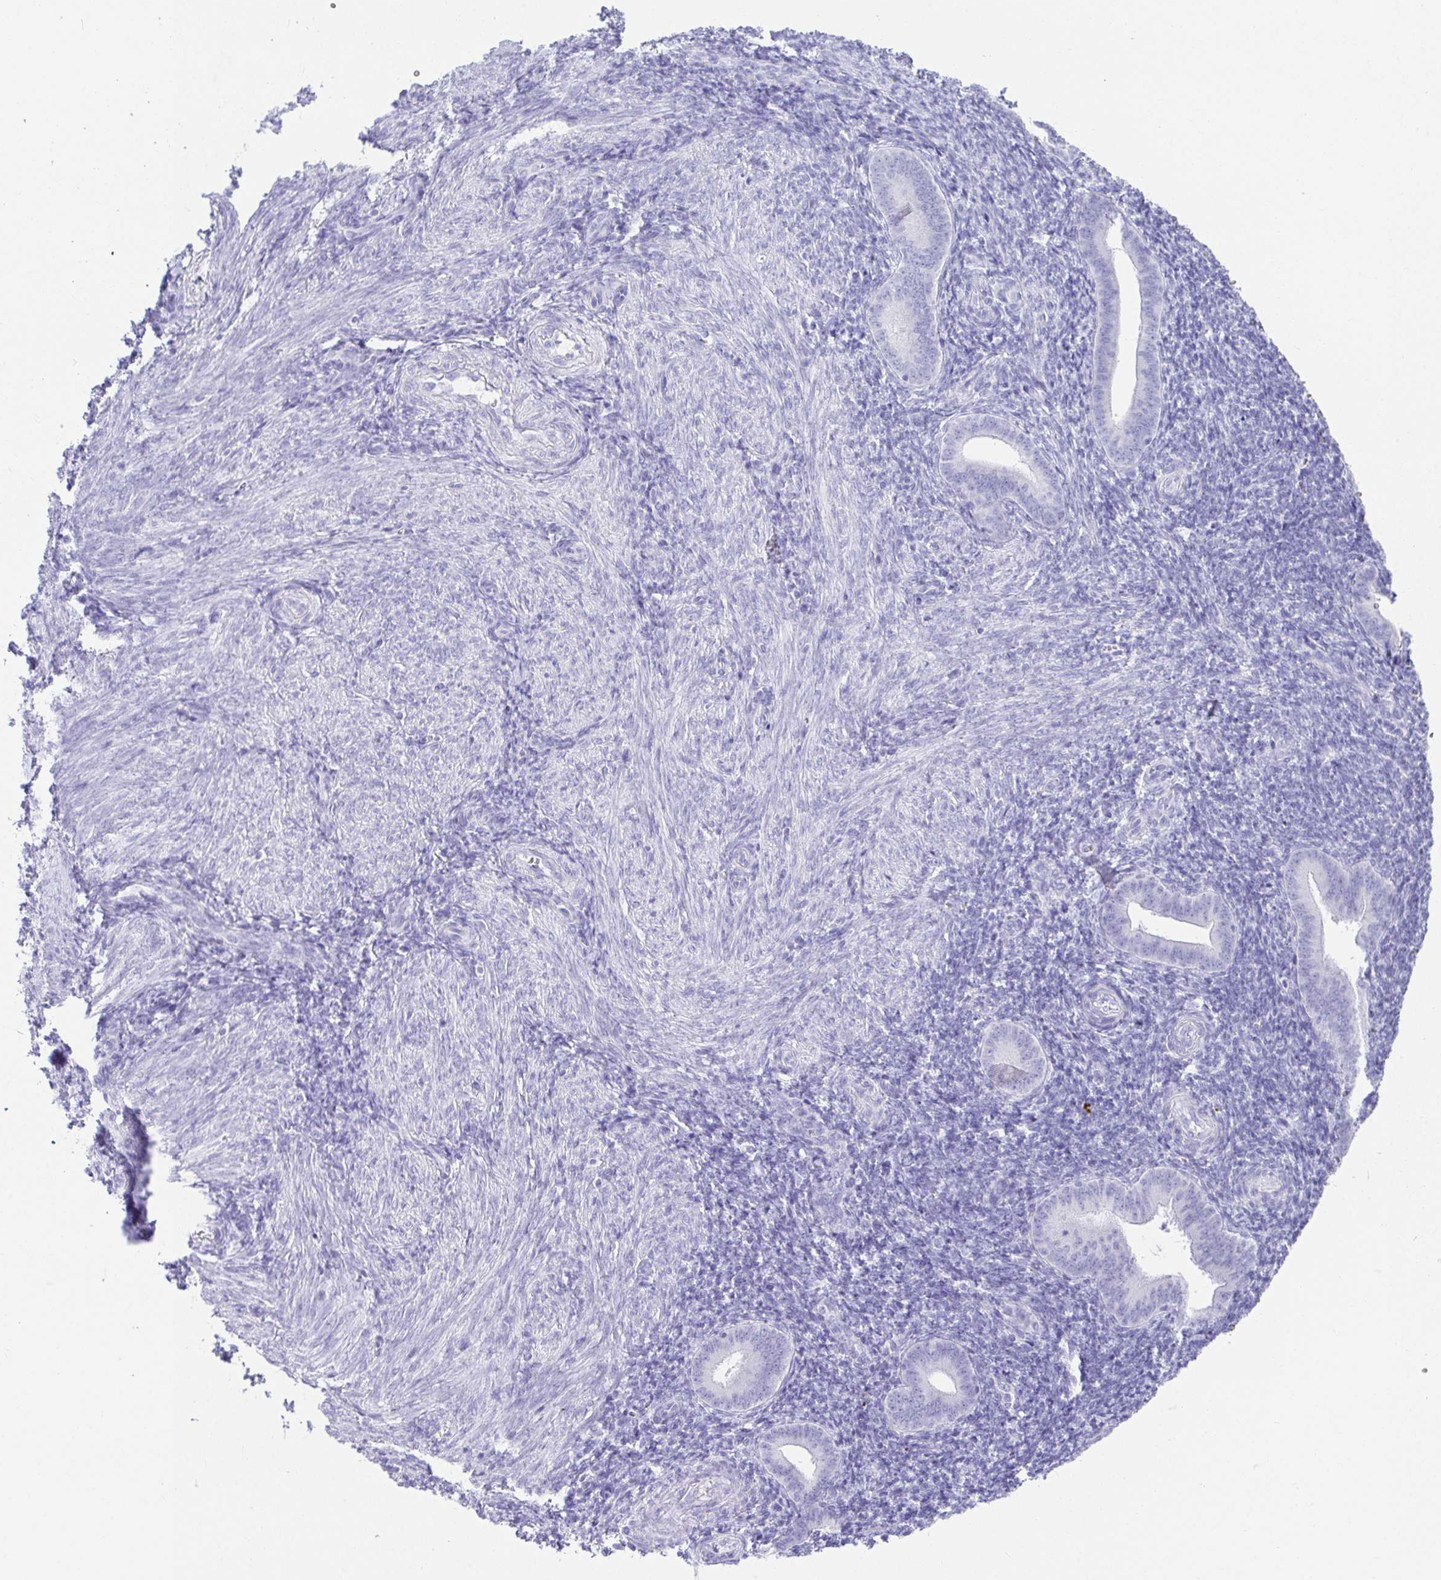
{"staining": {"intensity": "negative", "quantity": "none", "location": "none"}, "tissue": "endometrium", "cell_type": "Cells in endometrial stroma", "image_type": "normal", "snomed": [{"axis": "morphology", "description": "Normal tissue, NOS"}, {"axis": "topography", "description": "Endometrium"}], "caption": "Endometrium stained for a protein using IHC exhibits no positivity cells in endometrial stroma.", "gene": "CHAT", "patient": {"sex": "female", "age": 25}}